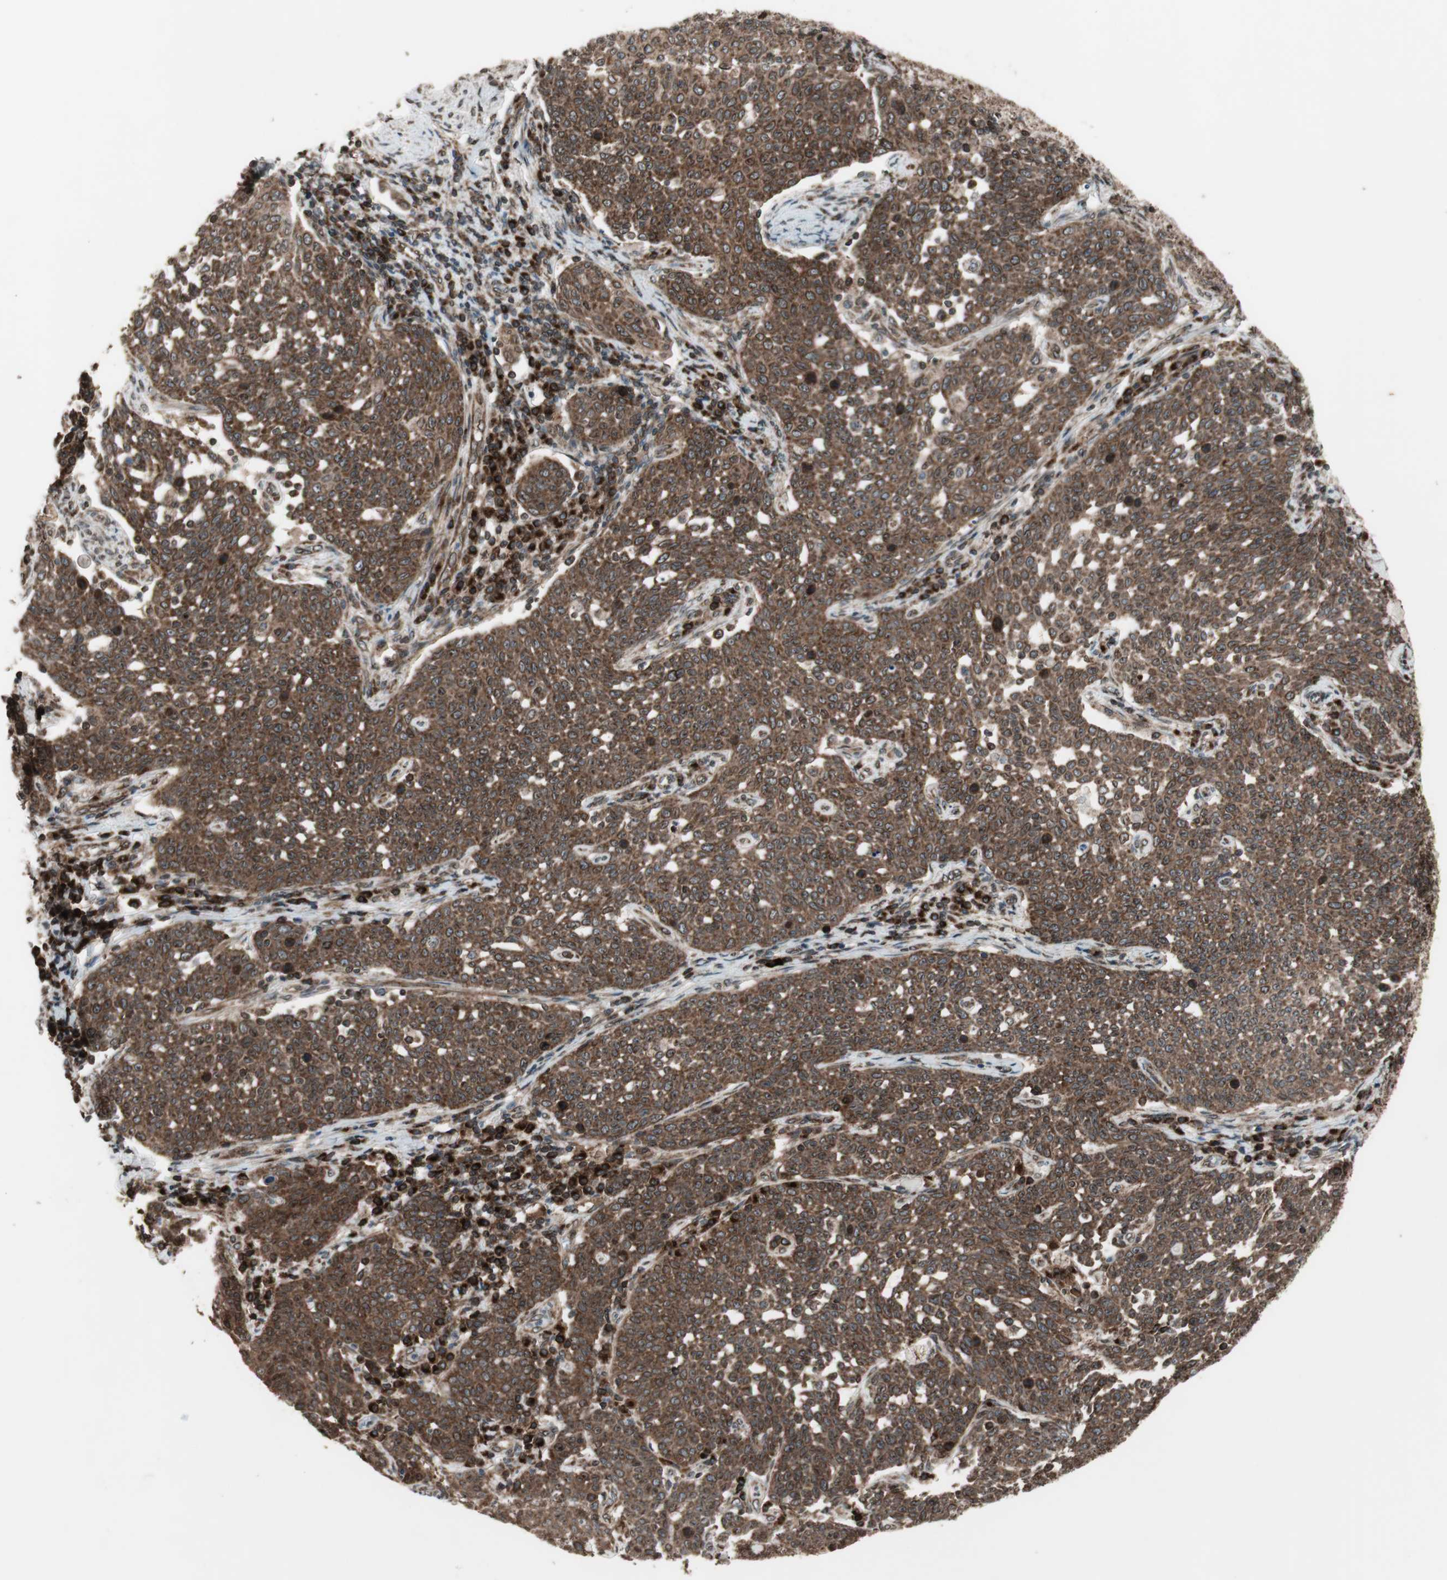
{"staining": {"intensity": "strong", "quantity": ">75%", "location": "cytoplasmic/membranous,nuclear"}, "tissue": "cervical cancer", "cell_type": "Tumor cells", "image_type": "cancer", "snomed": [{"axis": "morphology", "description": "Squamous cell carcinoma, NOS"}, {"axis": "topography", "description": "Cervix"}], "caption": "Immunohistochemical staining of human squamous cell carcinoma (cervical) displays high levels of strong cytoplasmic/membranous and nuclear staining in approximately >75% of tumor cells.", "gene": "NUP62", "patient": {"sex": "female", "age": 34}}